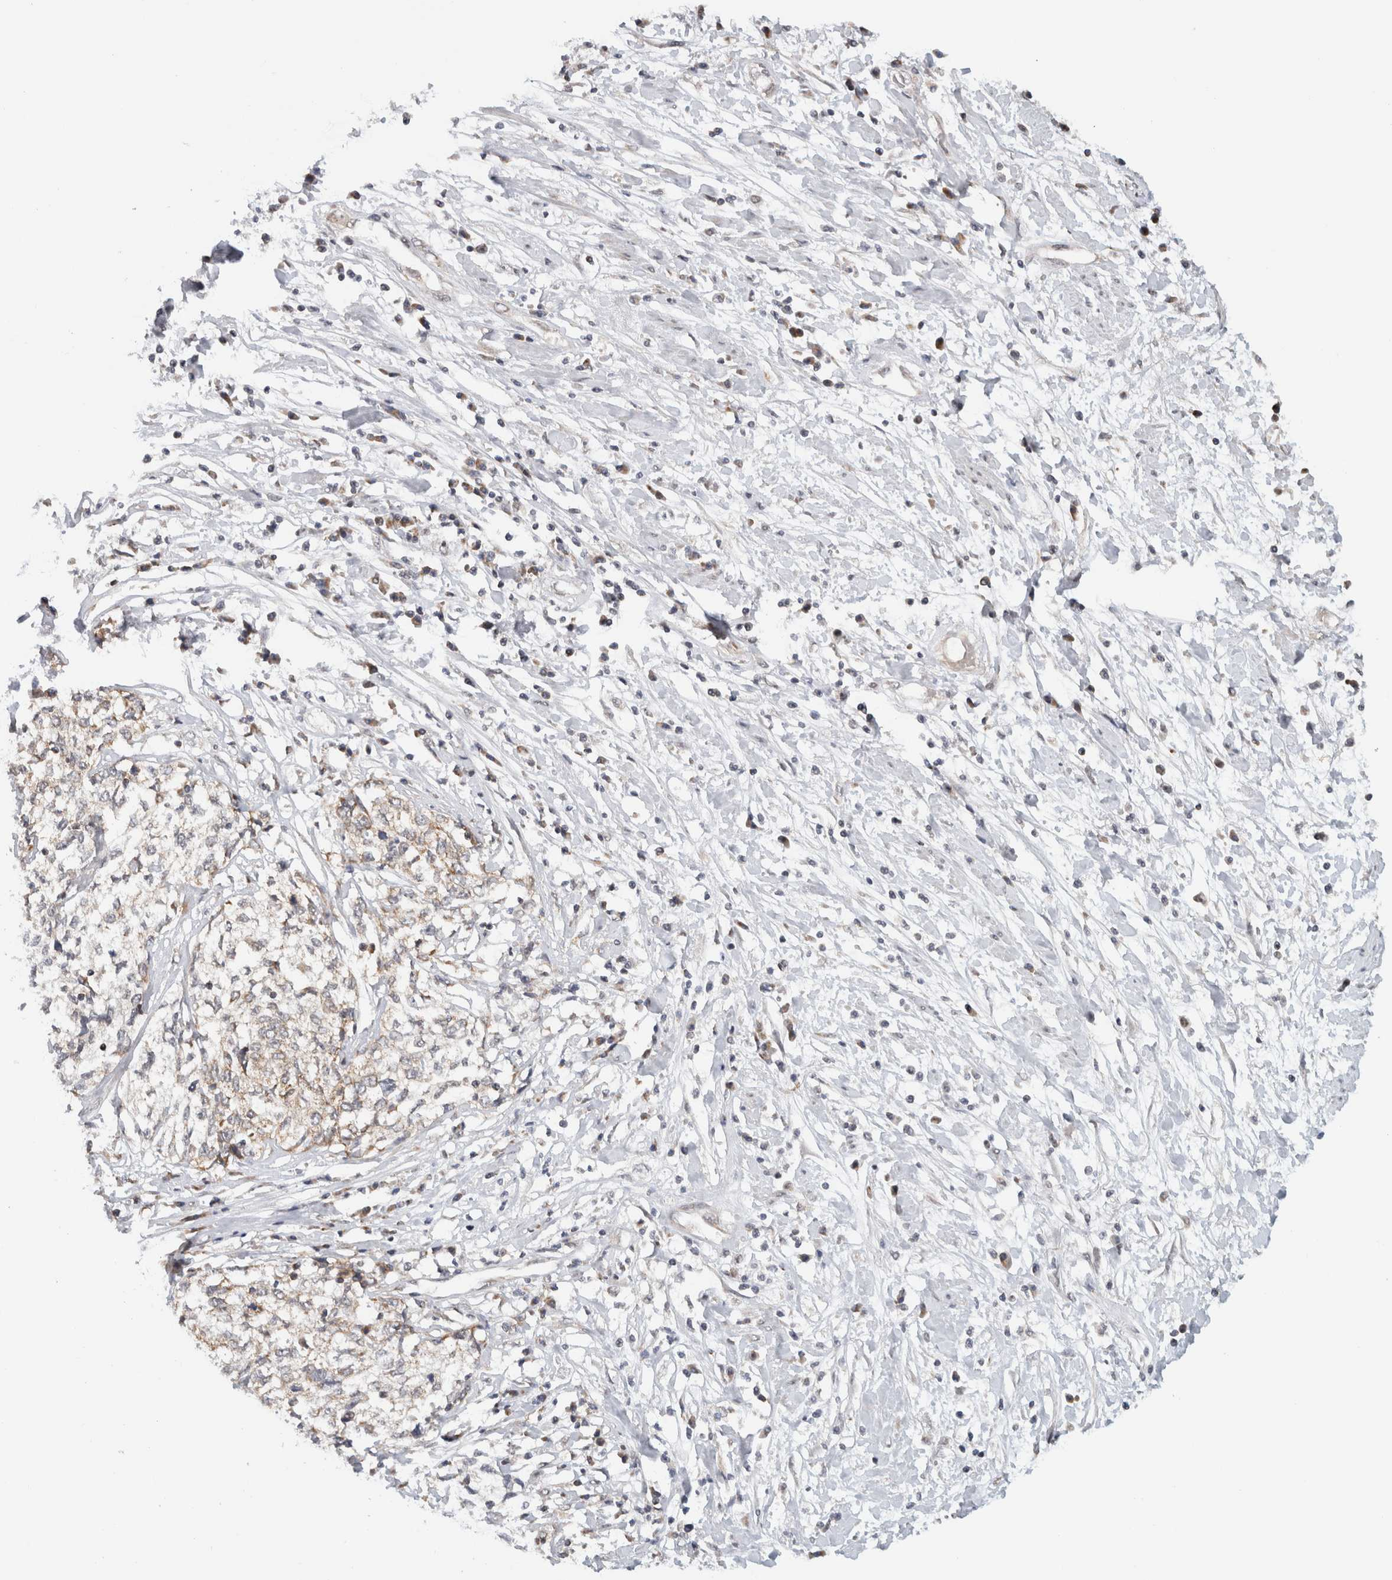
{"staining": {"intensity": "weak", "quantity": "25%-75%", "location": "cytoplasmic/membranous"}, "tissue": "cervical cancer", "cell_type": "Tumor cells", "image_type": "cancer", "snomed": [{"axis": "morphology", "description": "Squamous cell carcinoma, NOS"}, {"axis": "topography", "description": "Cervix"}], "caption": "DAB immunohistochemical staining of human cervical squamous cell carcinoma exhibits weak cytoplasmic/membranous protein staining in about 25%-75% of tumor cells.", "gene": "CMC2", "patient": {"sex": "female", "age": 57}}